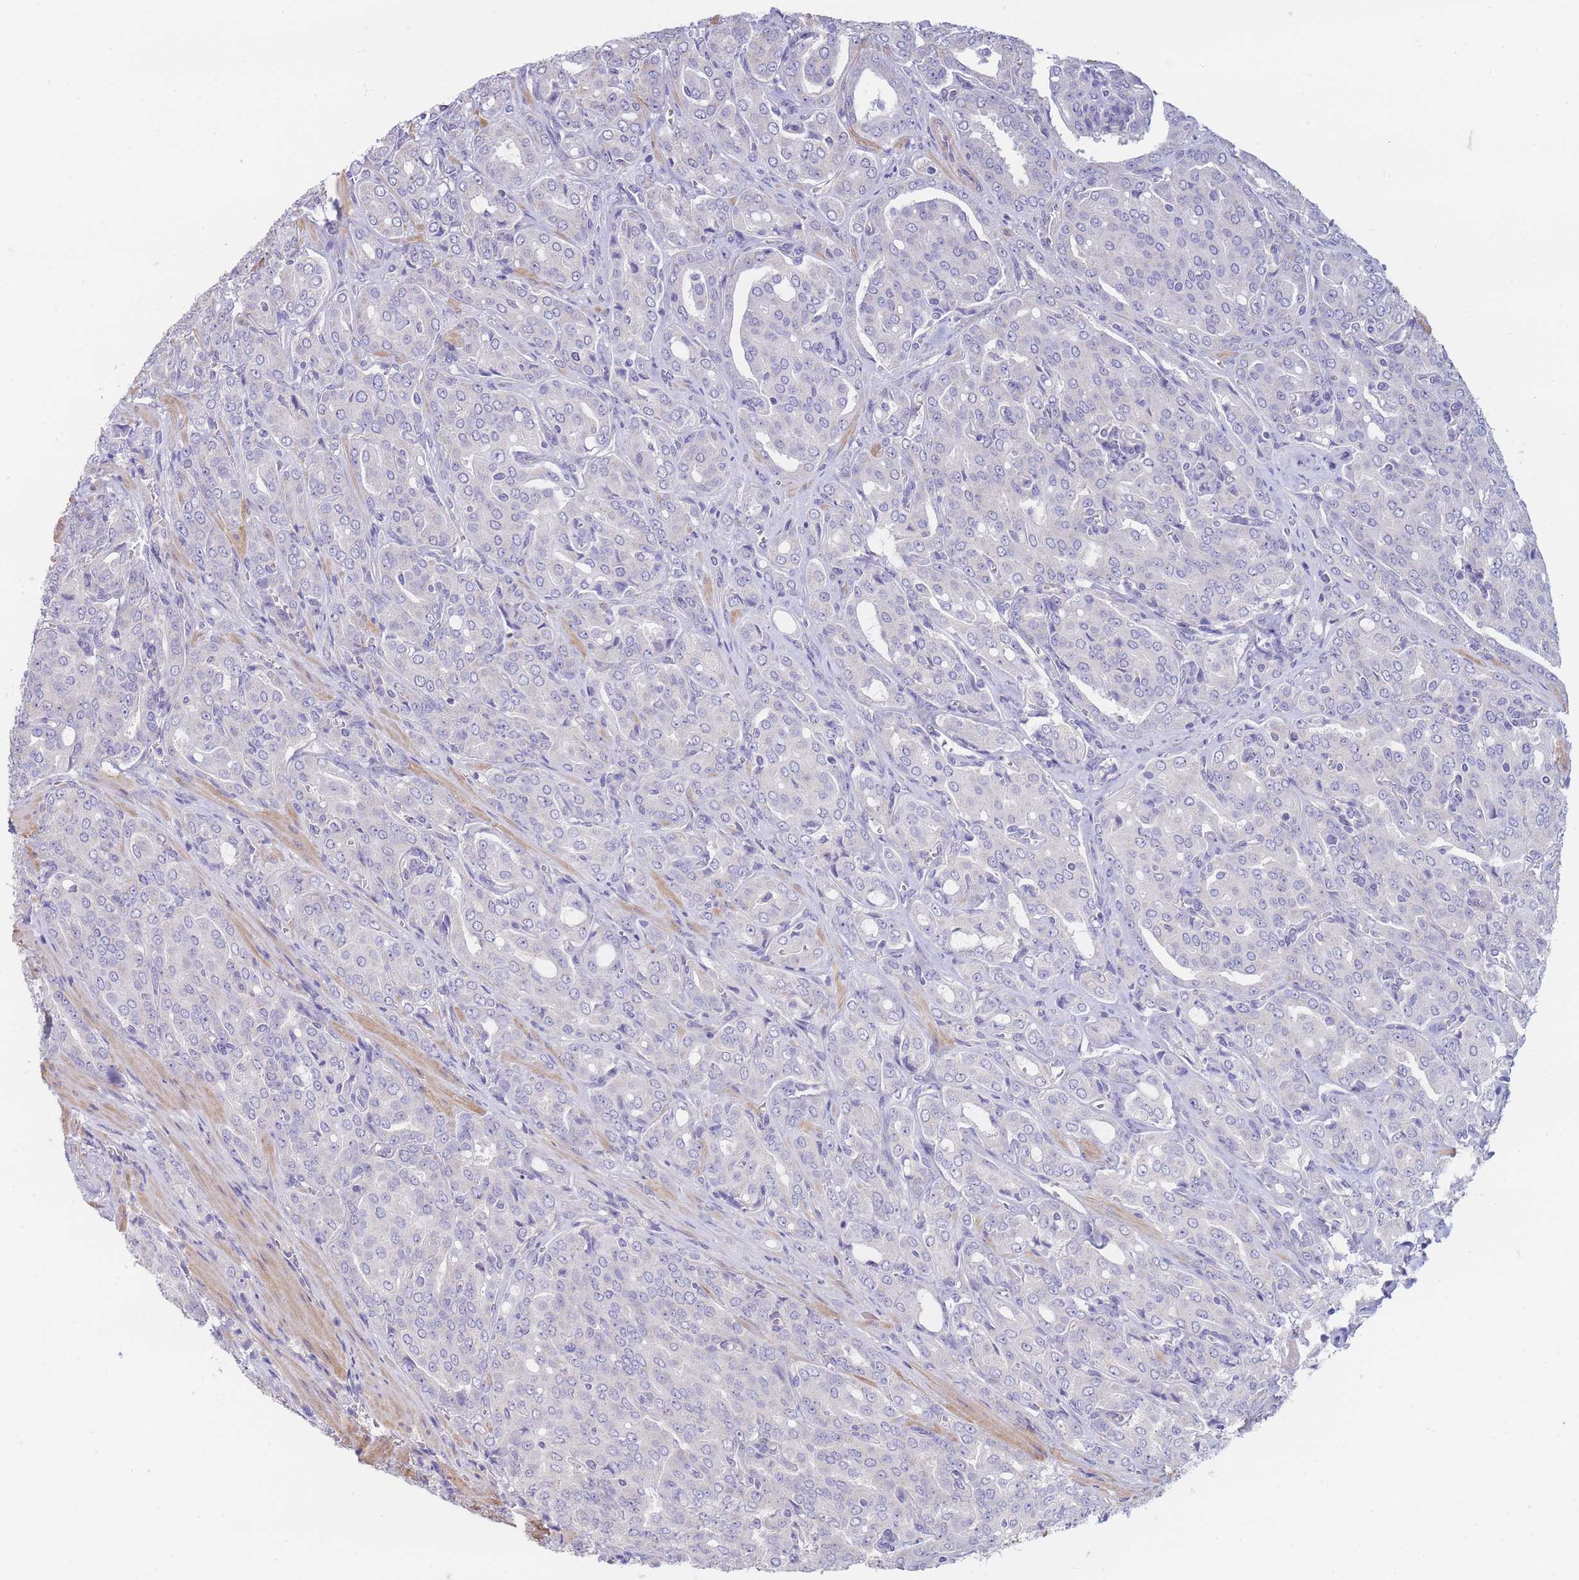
{"staining": {"intensity": "negative", "quantity": "none", "location": "none"}, "tissue": "prostate cancer", "cell_type": "Tumor cells", "image_type": "cancer", "snomed": [{"axis": "morphology", "description": "Adenocarcinoma, High grade"}, {"axis": "topography", "description": "Prostate"}], "caption": "An immunohistochemistry micrograph of high-grade adenocarcinoma (prostate) is shown. There is no staining in tumor cells of high-grade adenocarcinoma (prostate).", "gene": "SUGT1", "patient": {"sex": "male", "age": 68}}